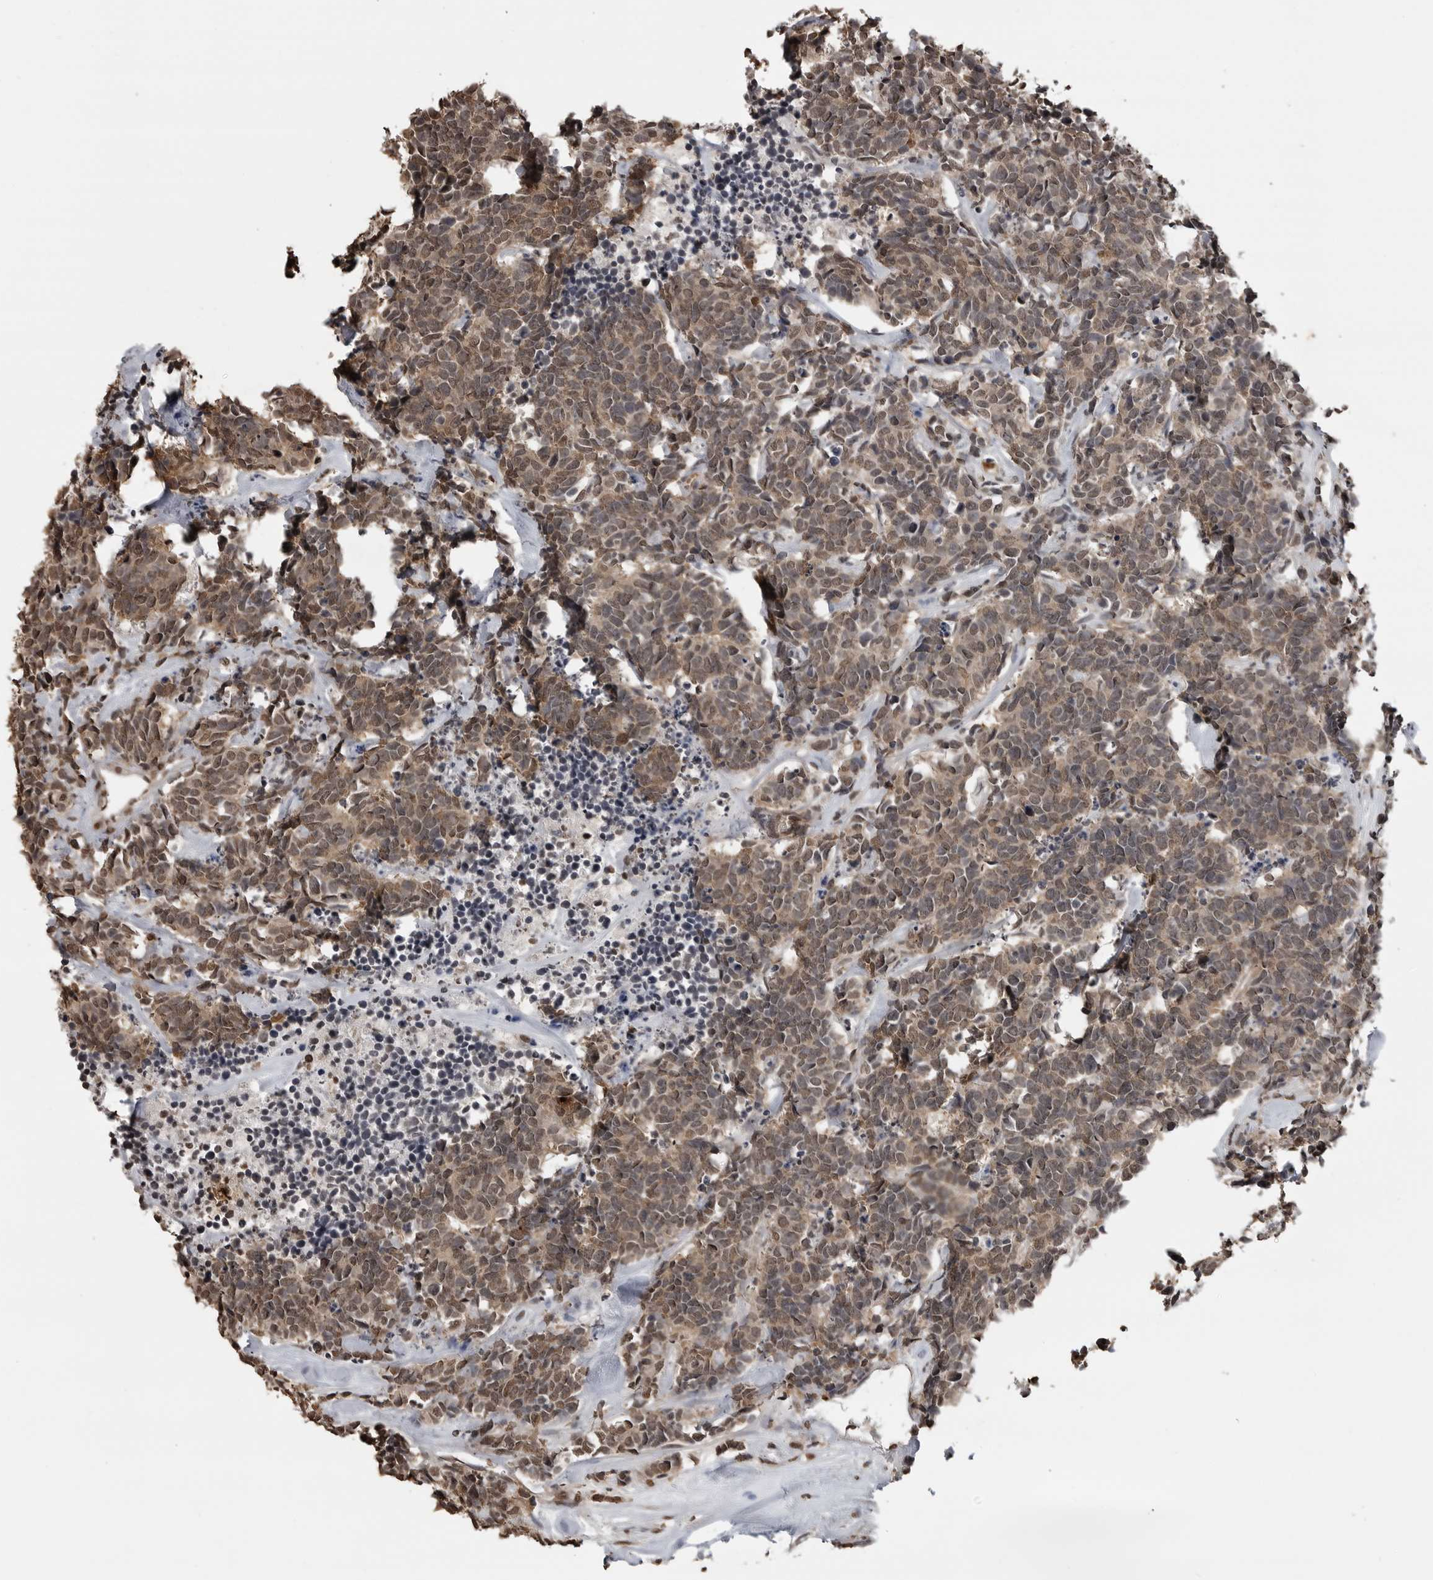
{"staining": {"intensity": "moderate", "quantity": ">75%", "location": "cytoplasmic/membranous,nuclear"}, "tissue": "carcinoid", "cell_type": "Tumor cells", "image_type": "cancer", "snomed": [{"axis": "morphology", "description": "Carcinoma, NOS"}, {"axis": "morphology", "description": "Carcinoid, malignant, NOS"}, {"axis": "topography", "description": "Urinary bladder"}], "caption": "Protein staining by immunohistochemistry (IHC) reveals moderate cytoplasmic/membranous and nuclear staining in approximately >75% of tumor cells in carcinoid.", "gene": "SMAD2", "patient": {"sex": "male", "age": 57}}